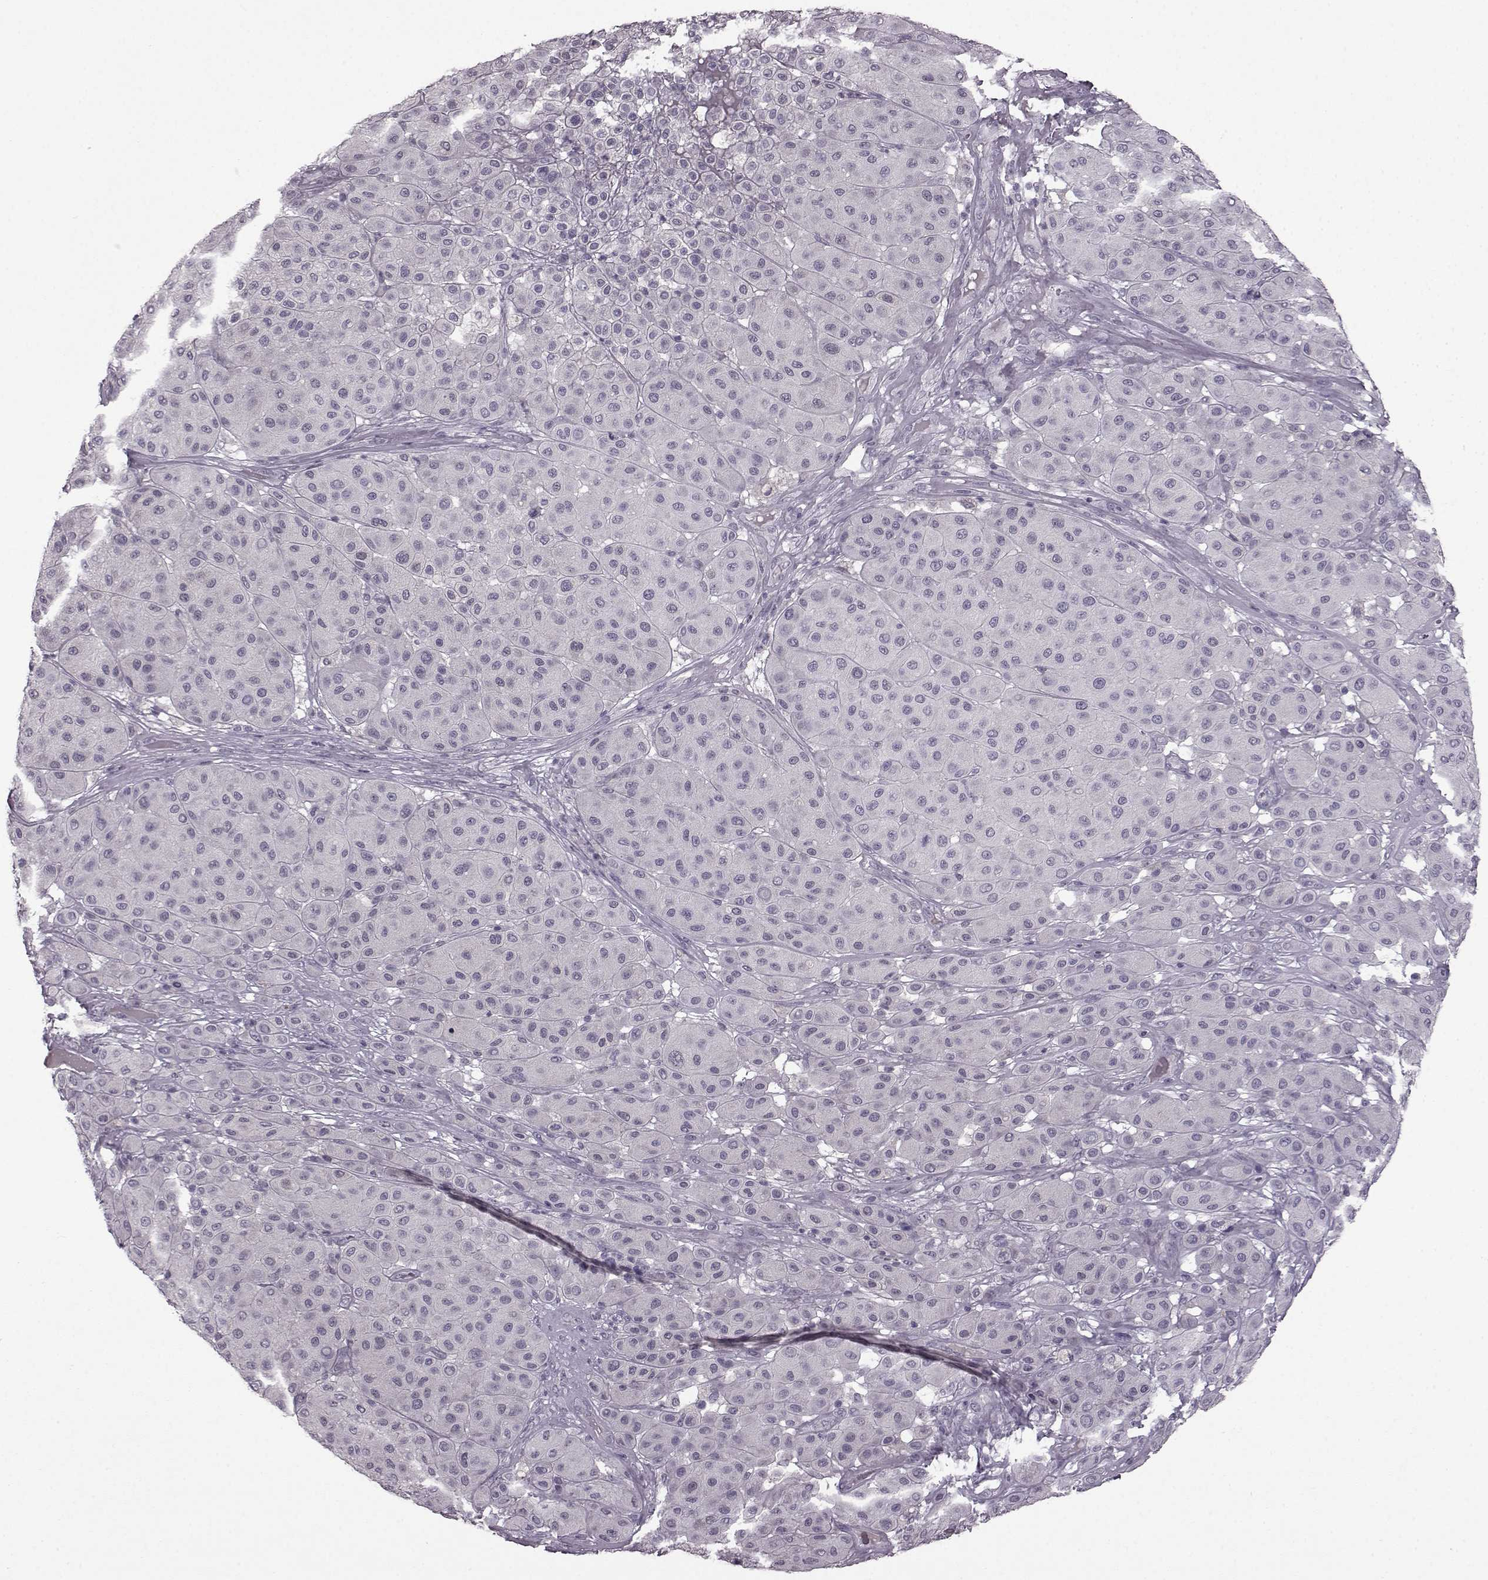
{"staining": {"intensity": "negative", "quantity": "none", "location": "none"}, "tissue": "melanoma", "cell_type": "Tumor cells", "image_type": "cancer", "snomed": [{"axis": "morphology", "description": "Malignant melanoma, Metastatic site"}, {"axis": "topography", "description": "Smooth muscle"}], "caption": "DAB (3,3'-diaminobenzidine) immunohistochemical staining of melanoma displays no significant expression in tumor cells. (DAB immunohistochemistry (IHC) with hematoxylin counter stain).", "gene": "LHB", "patient": {"sex": "male", "age": 41}}